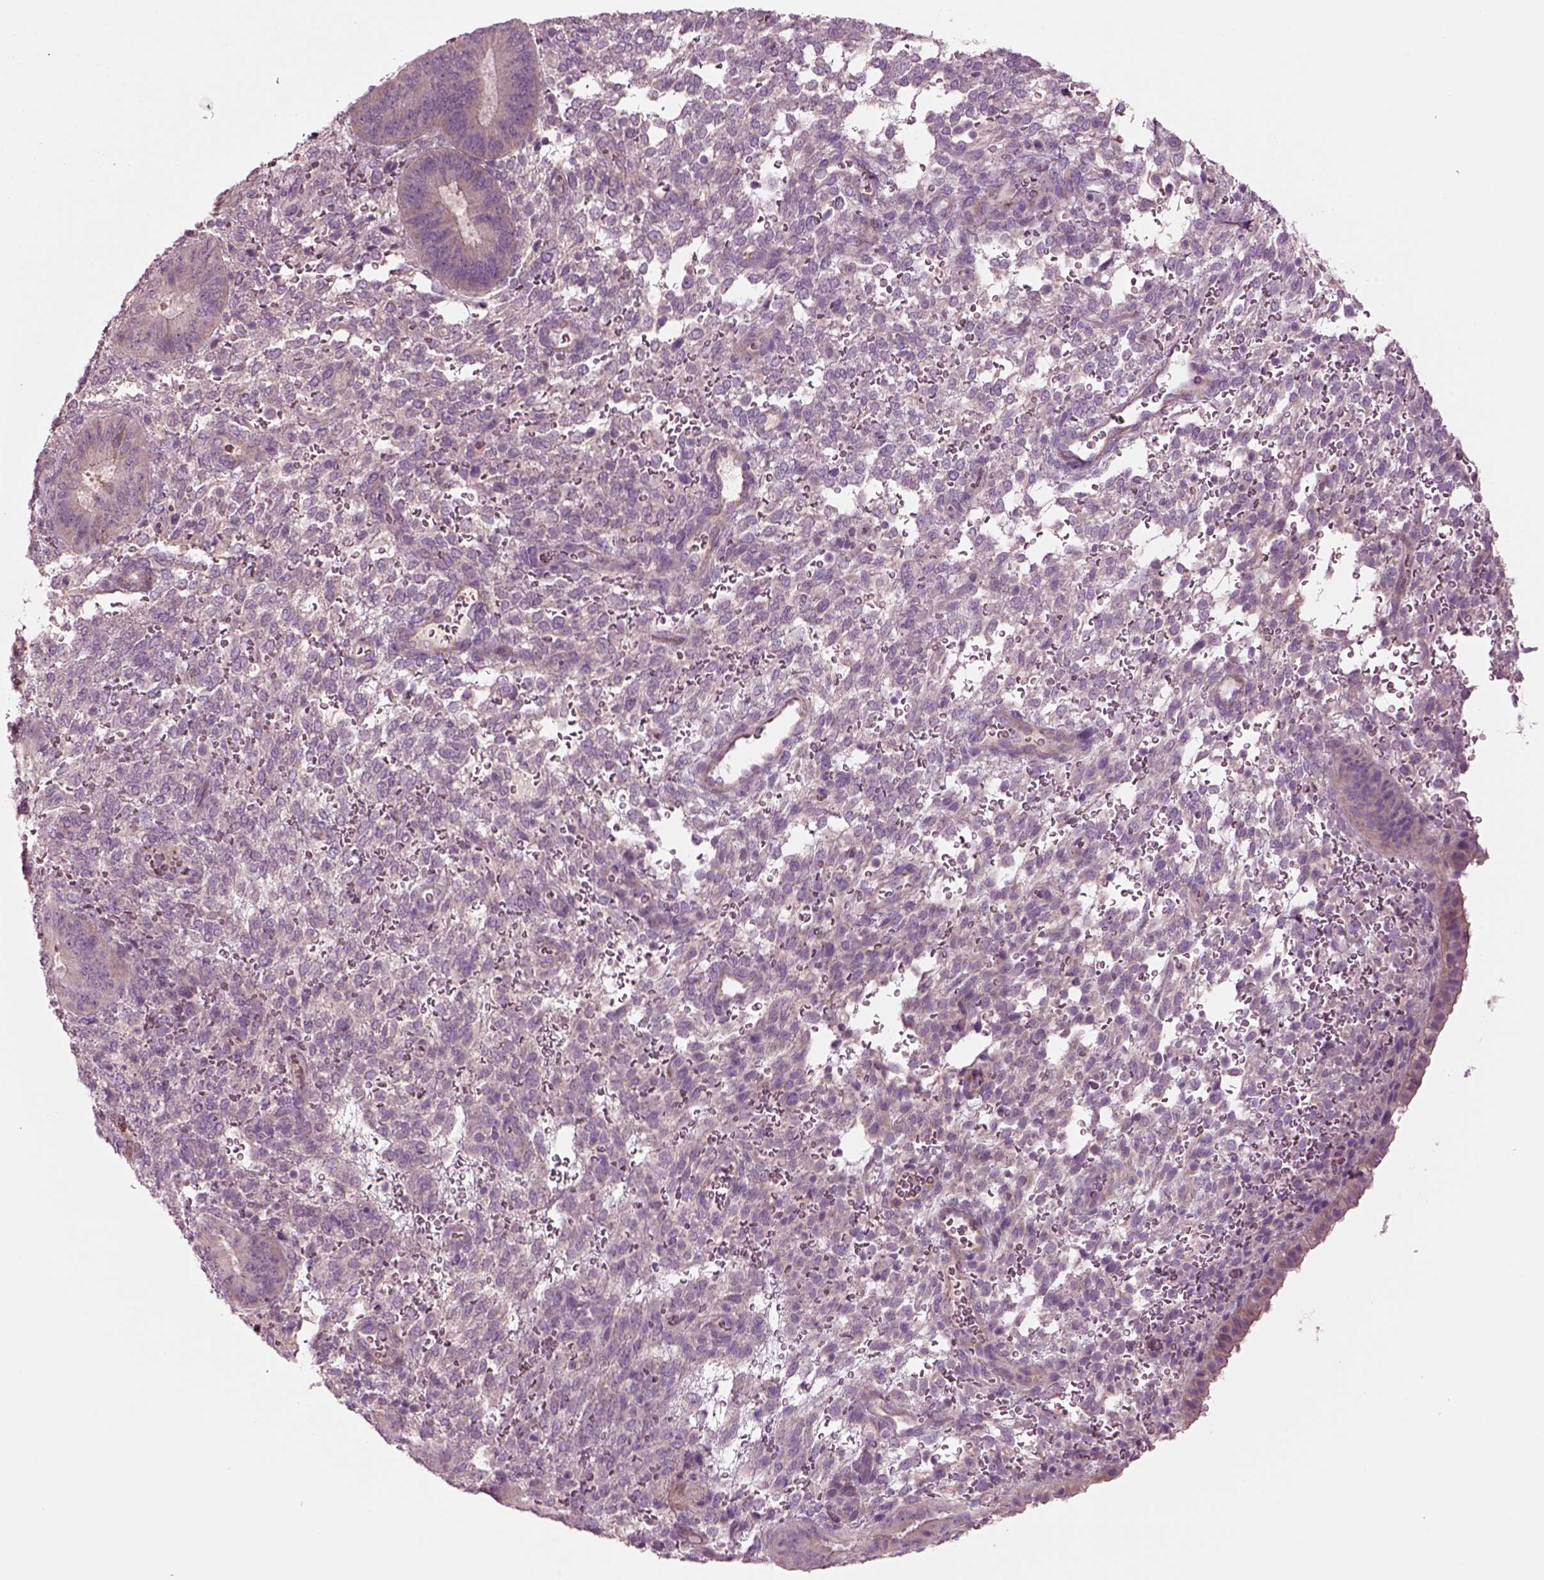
{"staining": {"intensity": "negative", "quantity": "none", "location": "none"}, "tissue": "endometrium", "cell_type": "Cells in endometrial stroma", "image_type": "normal", "snomed": [{"axis": "morphology", "description": "Normal tissue, NOS"}, {"axis": "topography", "description": "Endometrium"}], "caption": "A photomicrograph of endometrium stained for a protein shows no brown staining in cells in endometrial stroma.", "gene": "PLPP7", "patient": {"sex": "female", "age": 39}}